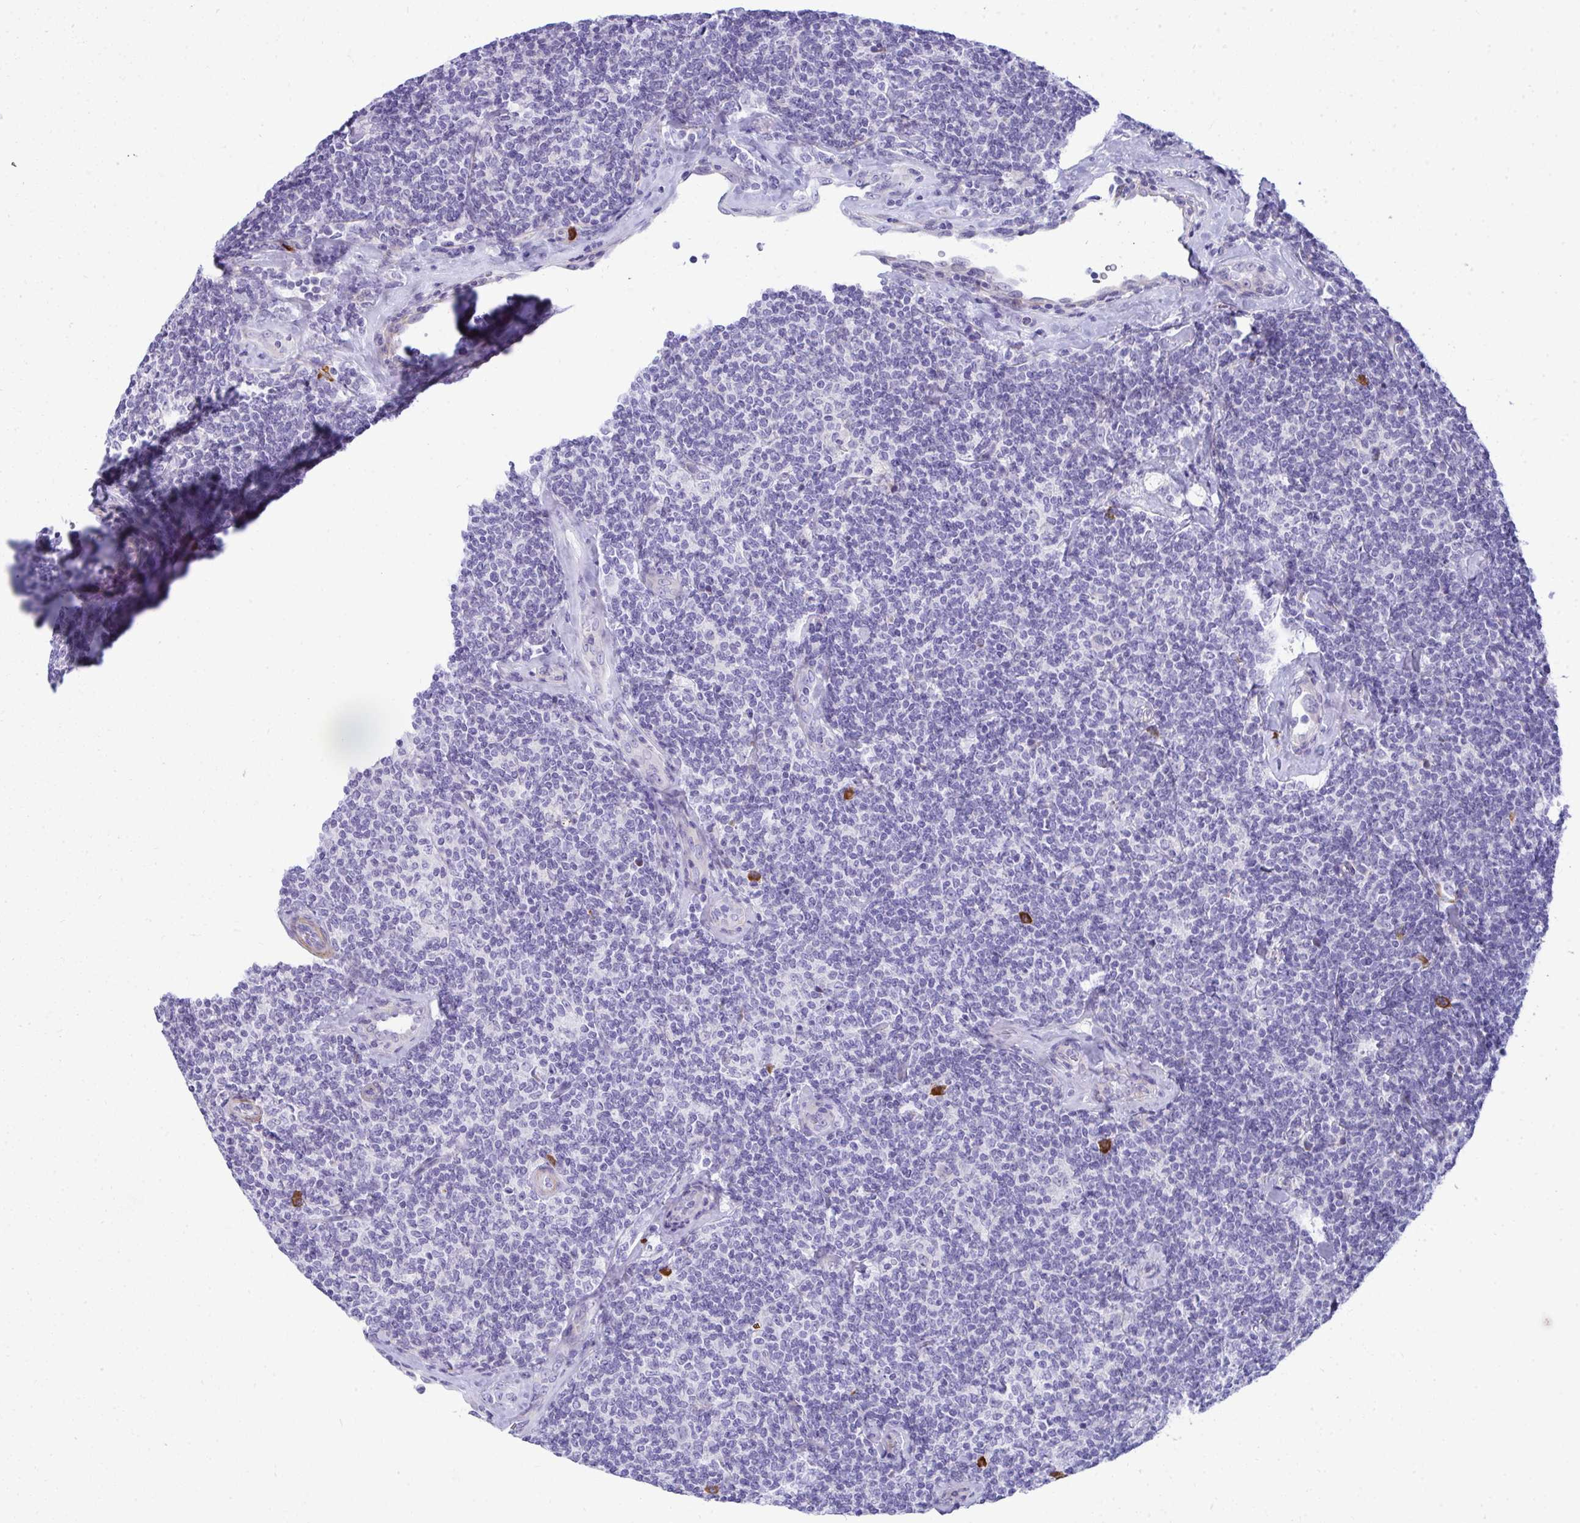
{"staining": {"intensity": "negative", "quantity": "none", "location": "none"}, "tissue": "lymphoma", "cell_type": "Tumor cells", "image_type": "cancer", "snomed": [{"axis": "morphology", "description": "Malignant lymphoma, non-Hodgkin's type, Low grade"}, {"axis": "topography", "description": "Lymph node"}], "caption": "An immunohistochemistry photomicrograph of lymphoma is shown. There is no staining in tumor cells of lymphoma.", "gene": "PUS7L", "patient": {"sex": "female", "age": 56}}